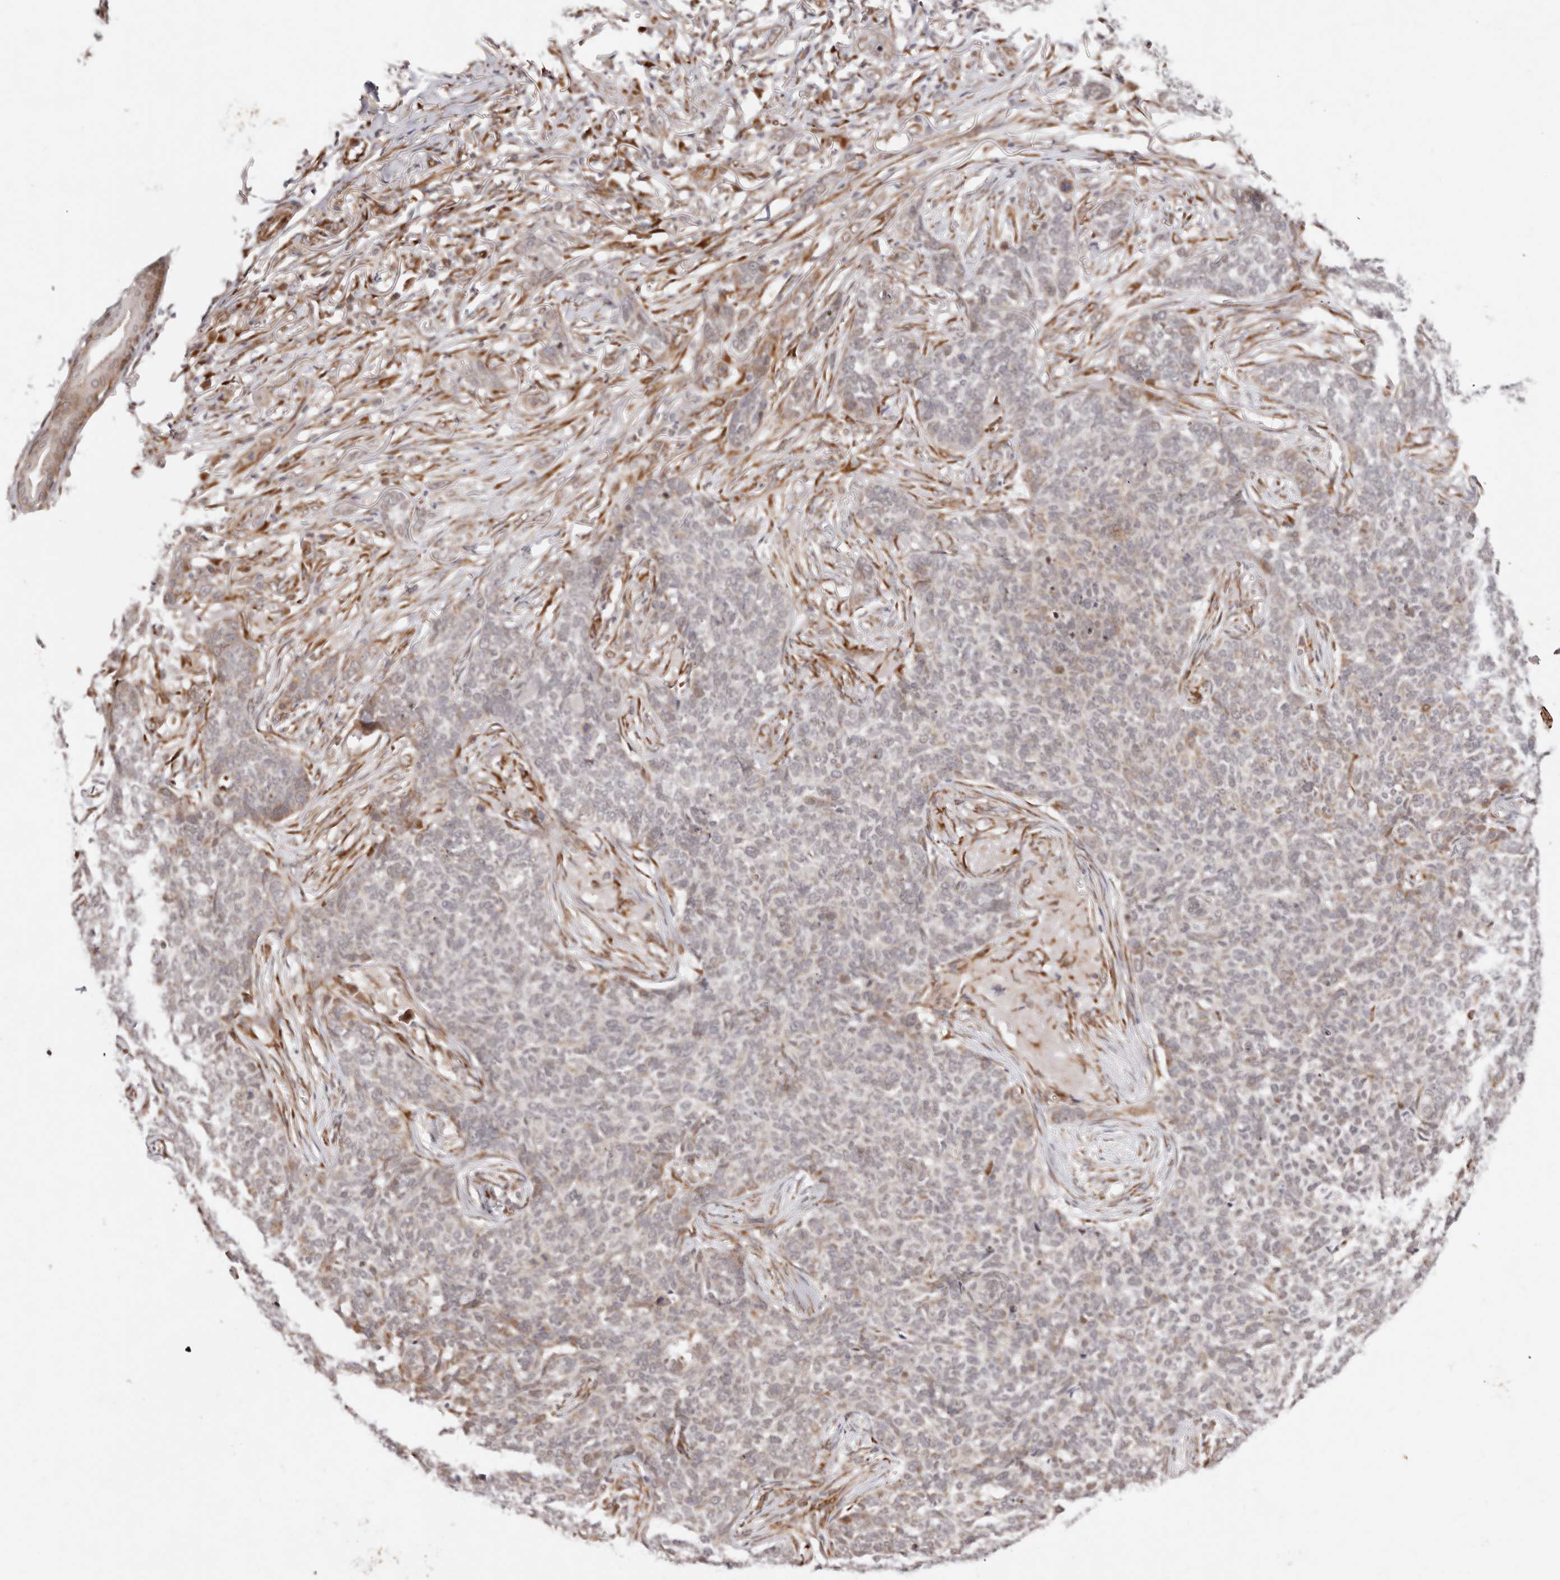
{"staining": {"intensity": "moderate", "quantity": "<25%", "location": "cytoplasmic/membranous"}, "tissue": "skin cancer", "cell_type": "Tumor cells", "image_type": "cancer", "snomed": [{"axis": "morphology", "description": "Basal cell carcinoma"}, {"axis": "topography", "description": "Skin"}], "caption": "Immunohistochemistry (DAB (3,3'-diaminobenzidine)) staining of skin basal cell carcinoma displays moderate cytoplasmic/membranous protein expression in about <25% of tumor cells.", "gene": "BCL2L15", "patient": {"sex": "male", "age": 85}}